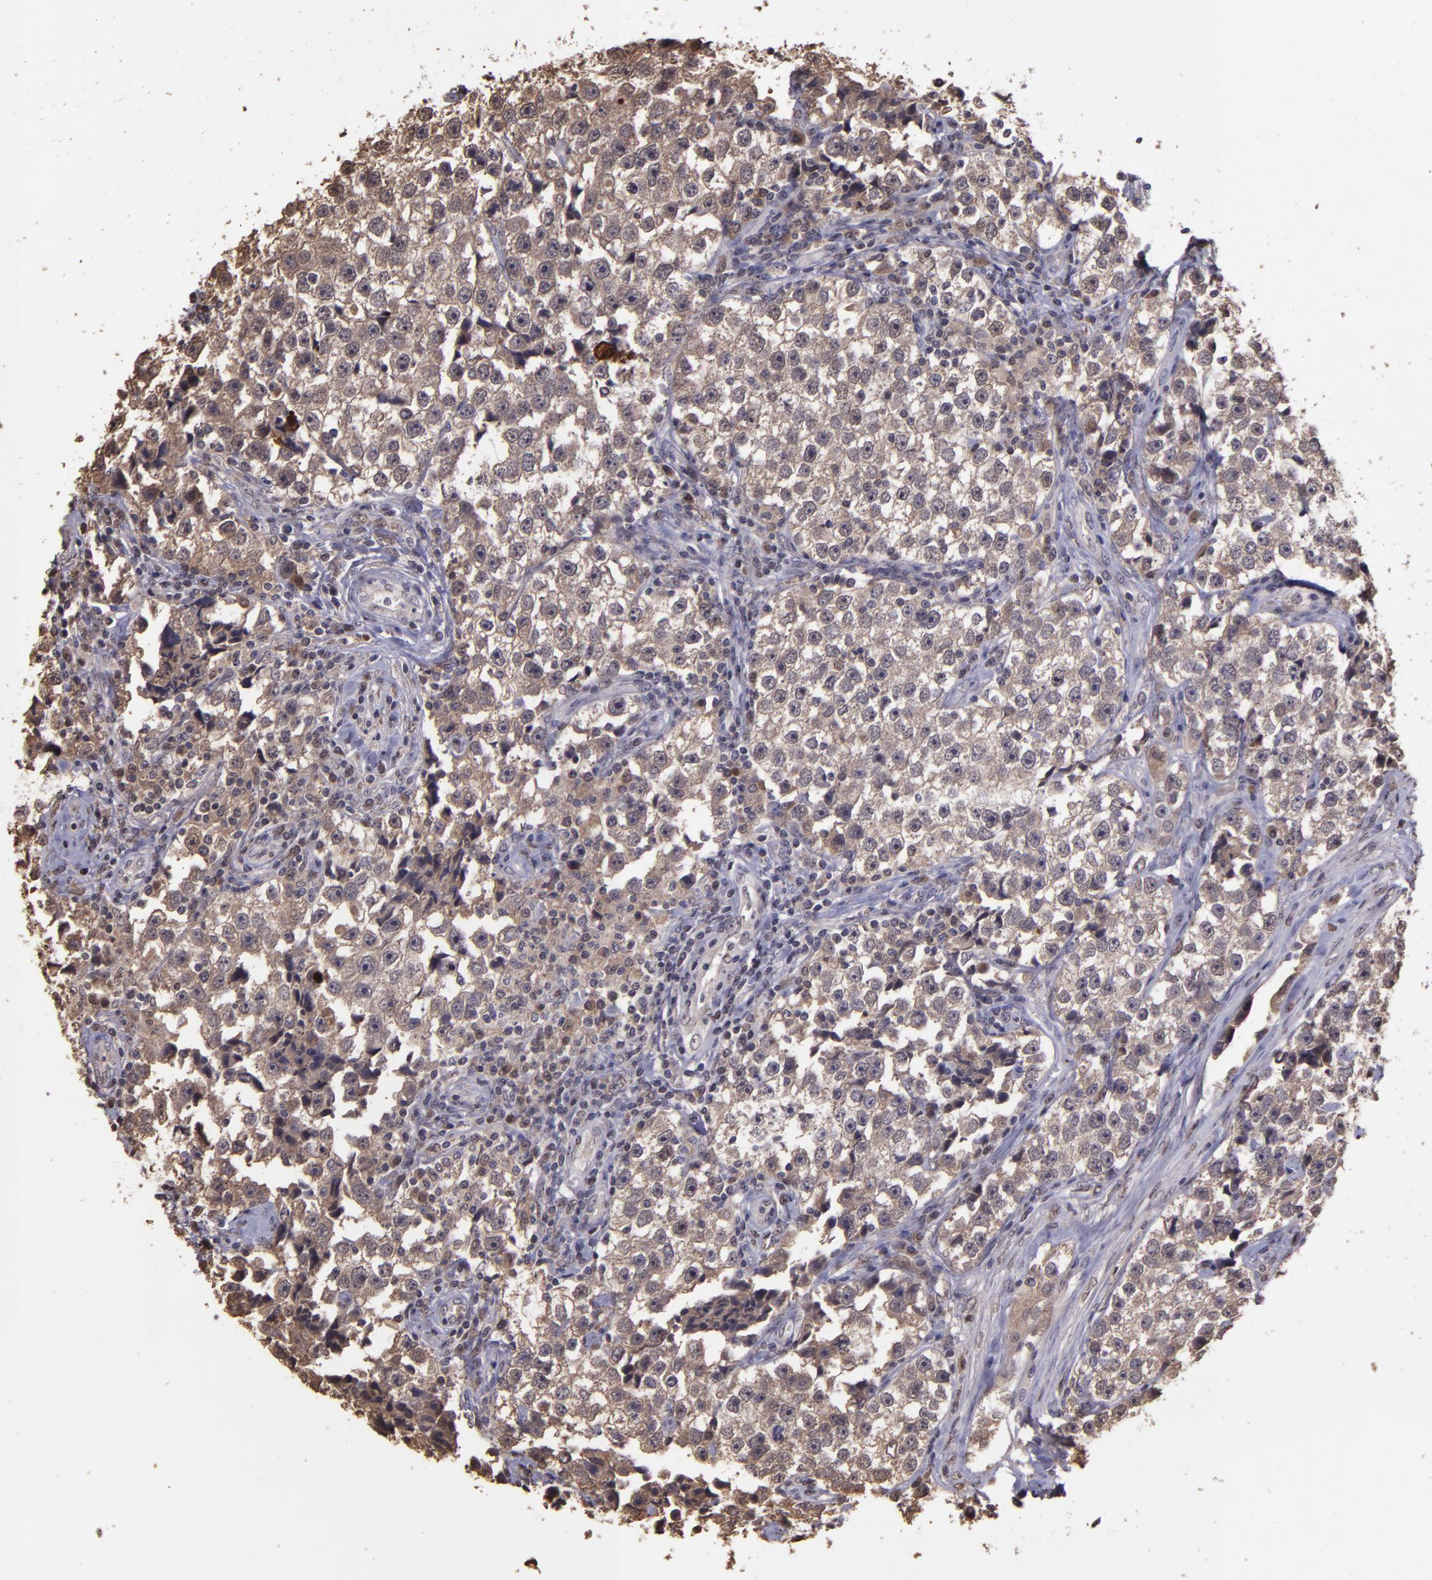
{"staining": {"intensity": "moderate", "quantity": ">75%", "location": "cytoplasmic/membranous"}, "tissue": "testis cancer", "cell_type": "Tumor cells", "image_type": "cancer", "snomed": [{"axis": "morphology", "description": "Seminoma, NOS"}, {"axis": "topography", "description": "Testis"}], "caption": "DAB immunohistochemical staining of human testis cancer shows moderate cytoplasmic/membranous protein positivity in approximately >75% of tumor cells. Ihc stains the protein of interest in brown and the nuclei are stained blue.", "gene": "SERPINF2", "patient": {"sex": "male", "age": 32}}